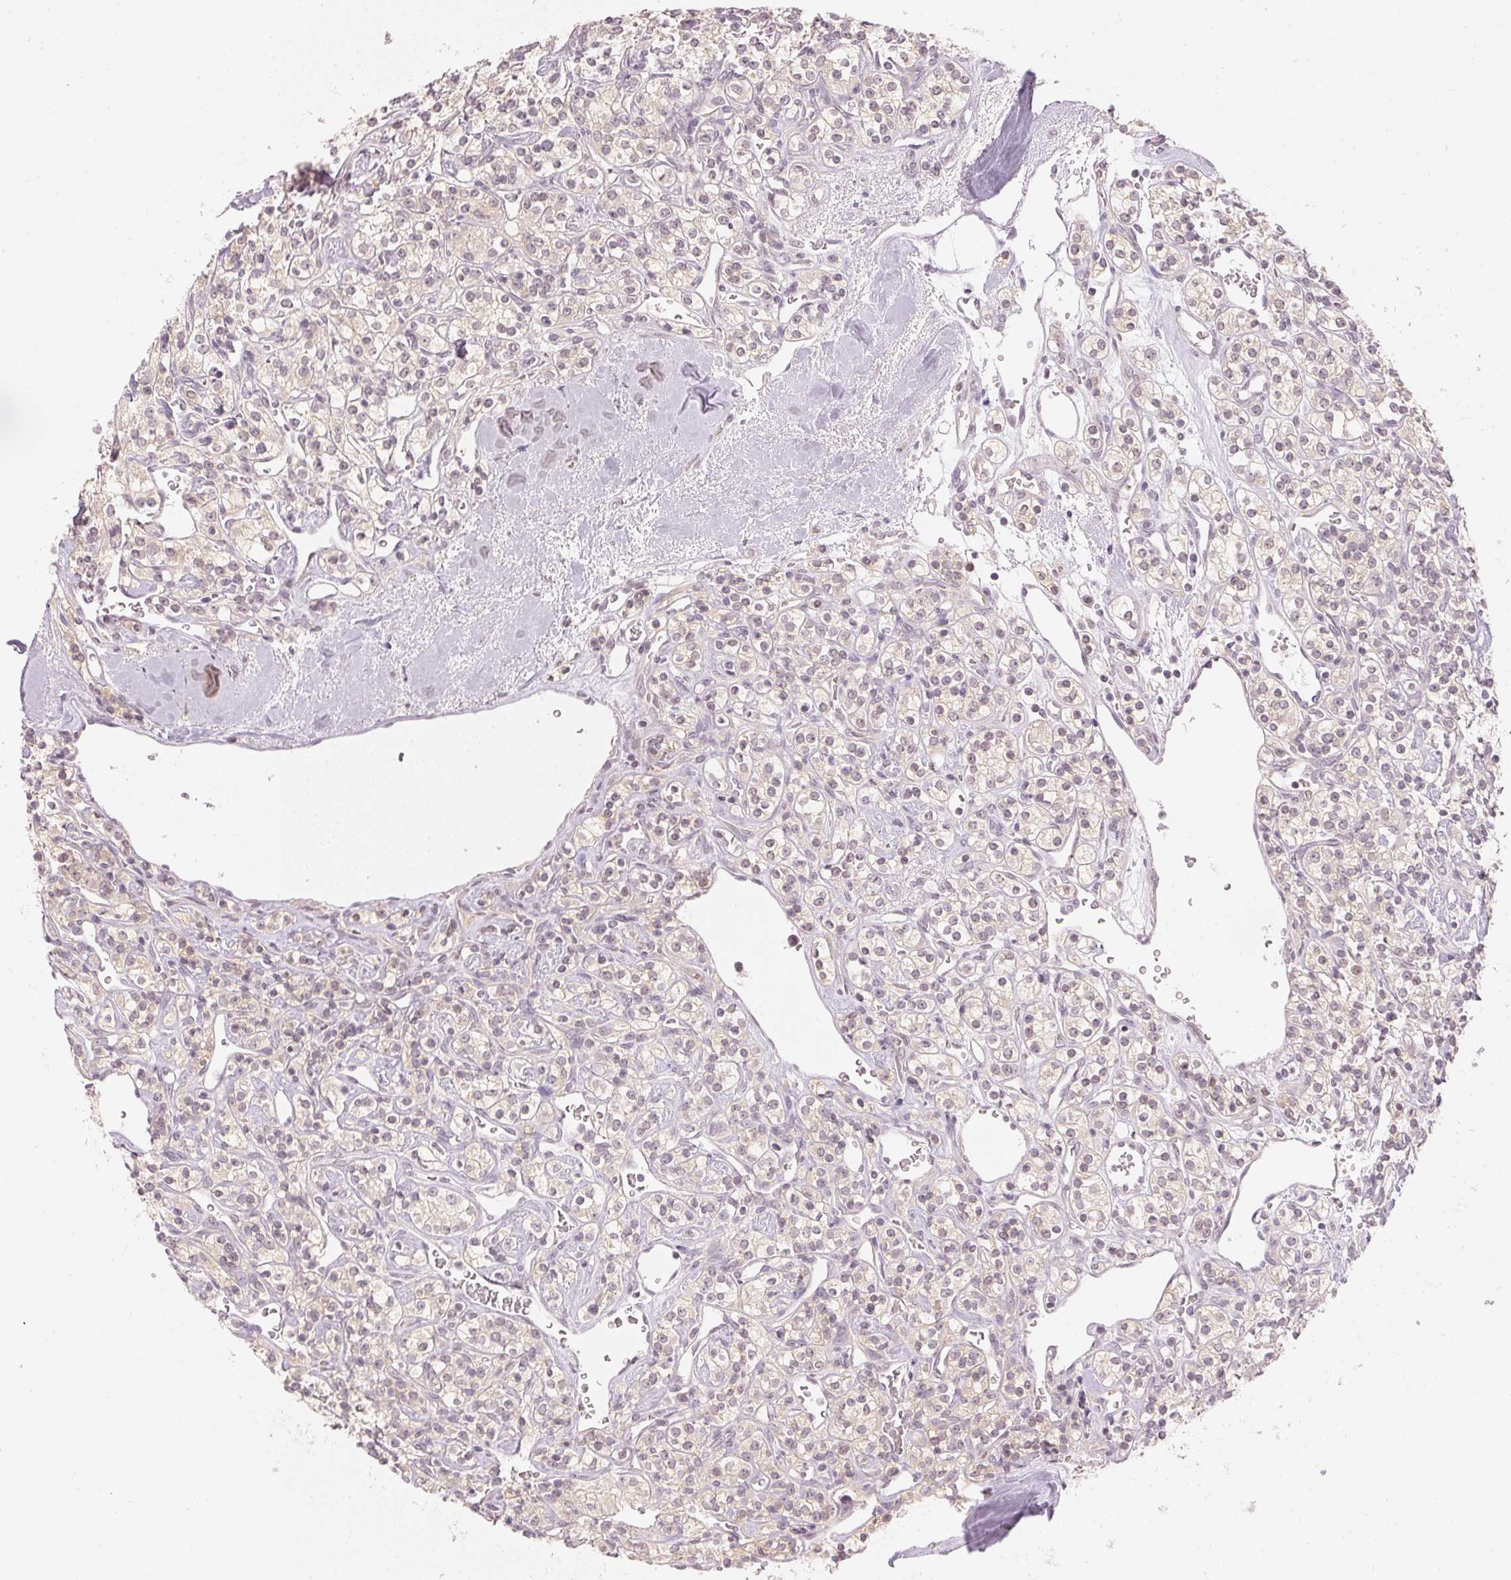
{"staining": {"intensity": "negative", "quantity": "none", "location": "none"}, "tissue": "renal cancer", "cell_type": "Tumor cells", "image_type": "cancer", "snomed": [{"axis": "morphology", "description": "Adenocarcinoma, NOS"}, {"axis": "topography", "description": "Kidney"}], "caption": "Immunohistochemistry histopathology image of adenocarcinoma (renal) stained for a protein (brown), which shows no positivity in tumor cells.", "gene": "KPRP", "patient": {"sex": "male", "age": 77}}